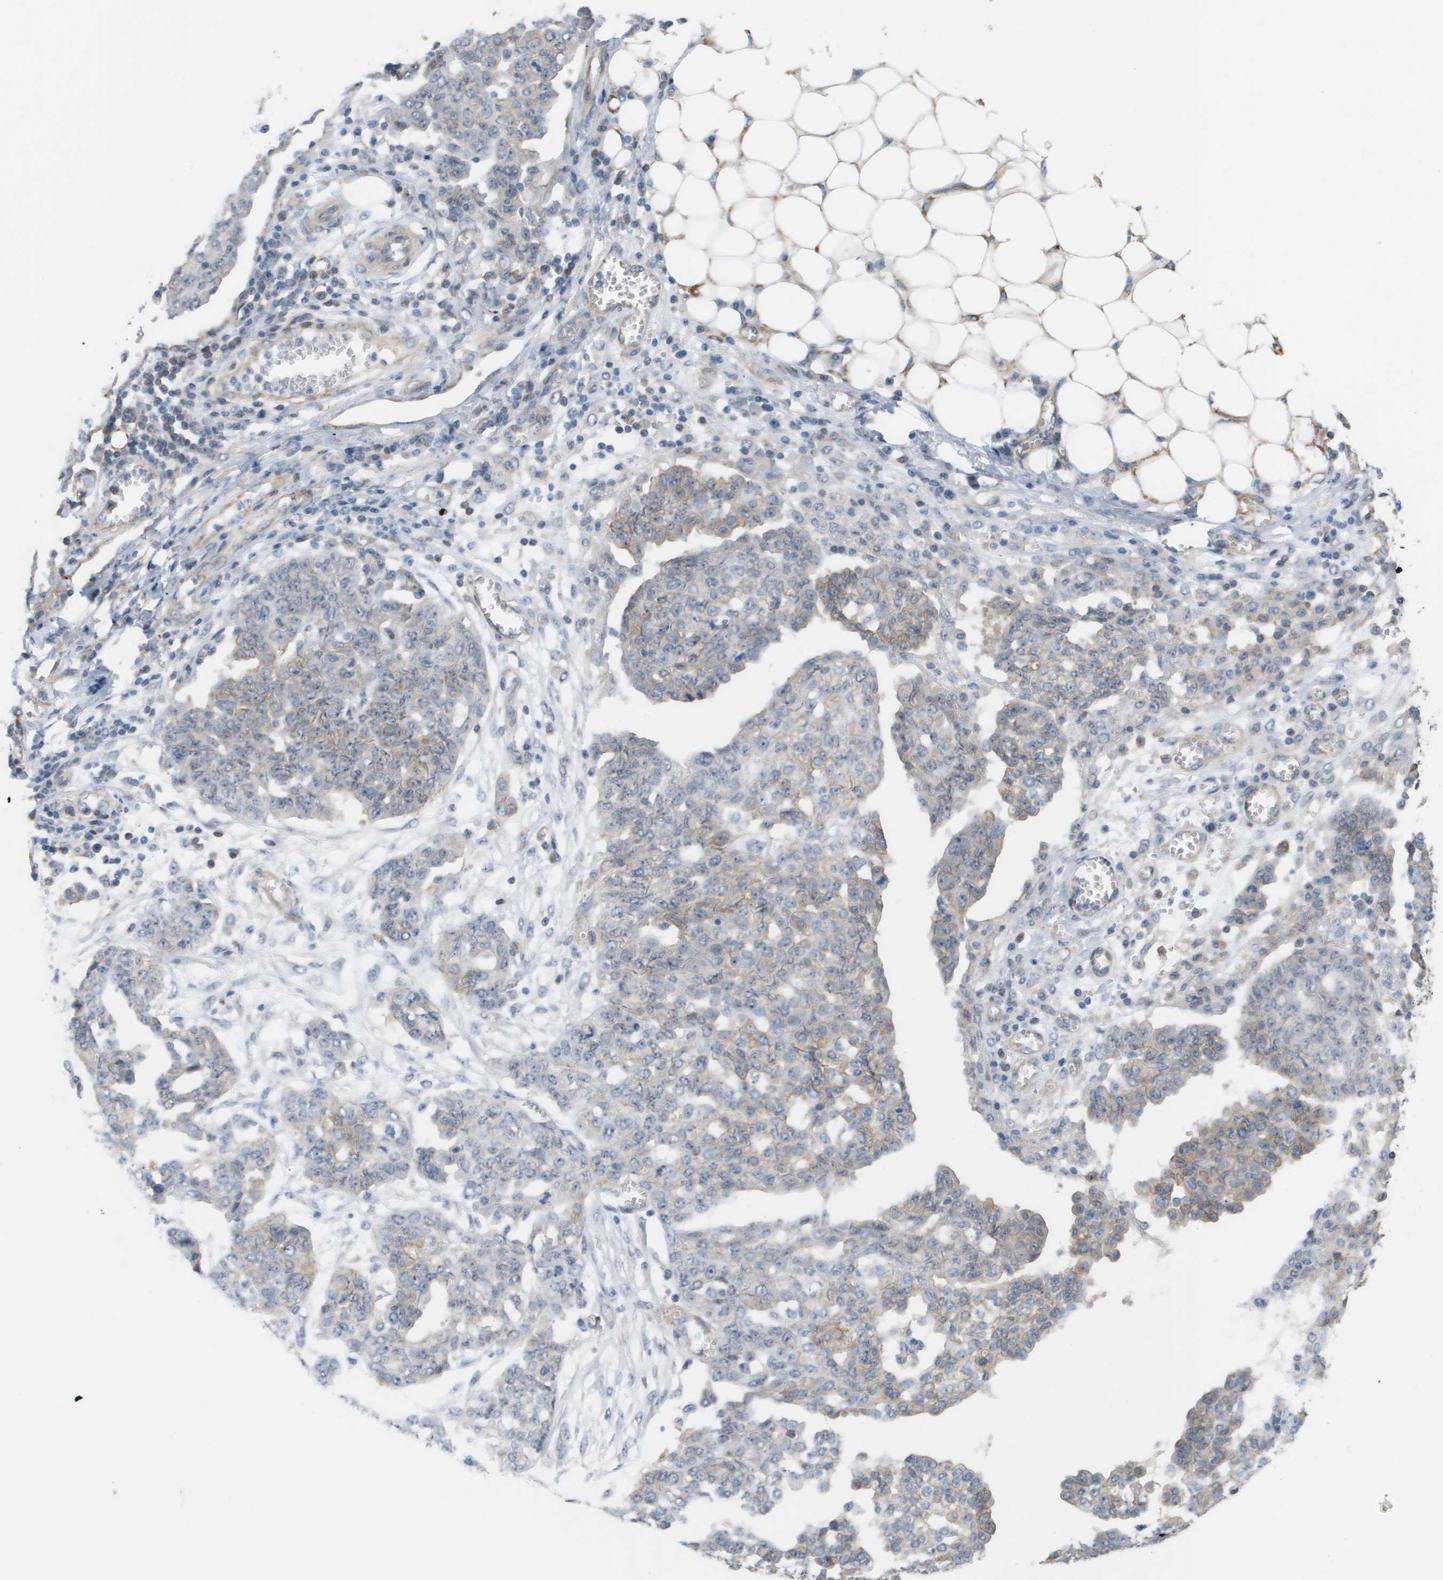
{"staining": {"intensity": "negative", "quantity": "none", "location": "none"}, "tissue": "ovarian cancer", "cell_type": "Tumor cells", "image_type": "cancer", "snomed": [{"axis": "morphology", "description": "Cystadenocarcinoma, serous, NOS"}, {"axis": "topography", "description": "Soft tissue"}, {"axis": "topography", "description": "Ovary"}], "caption": "Protein analysis of ovarian cancer (serous cystadenocarcinoma) reveals no significant staining in tumor cells.", "gene": "MTARC2", "patient": {"sex": "female", "age": 57}}